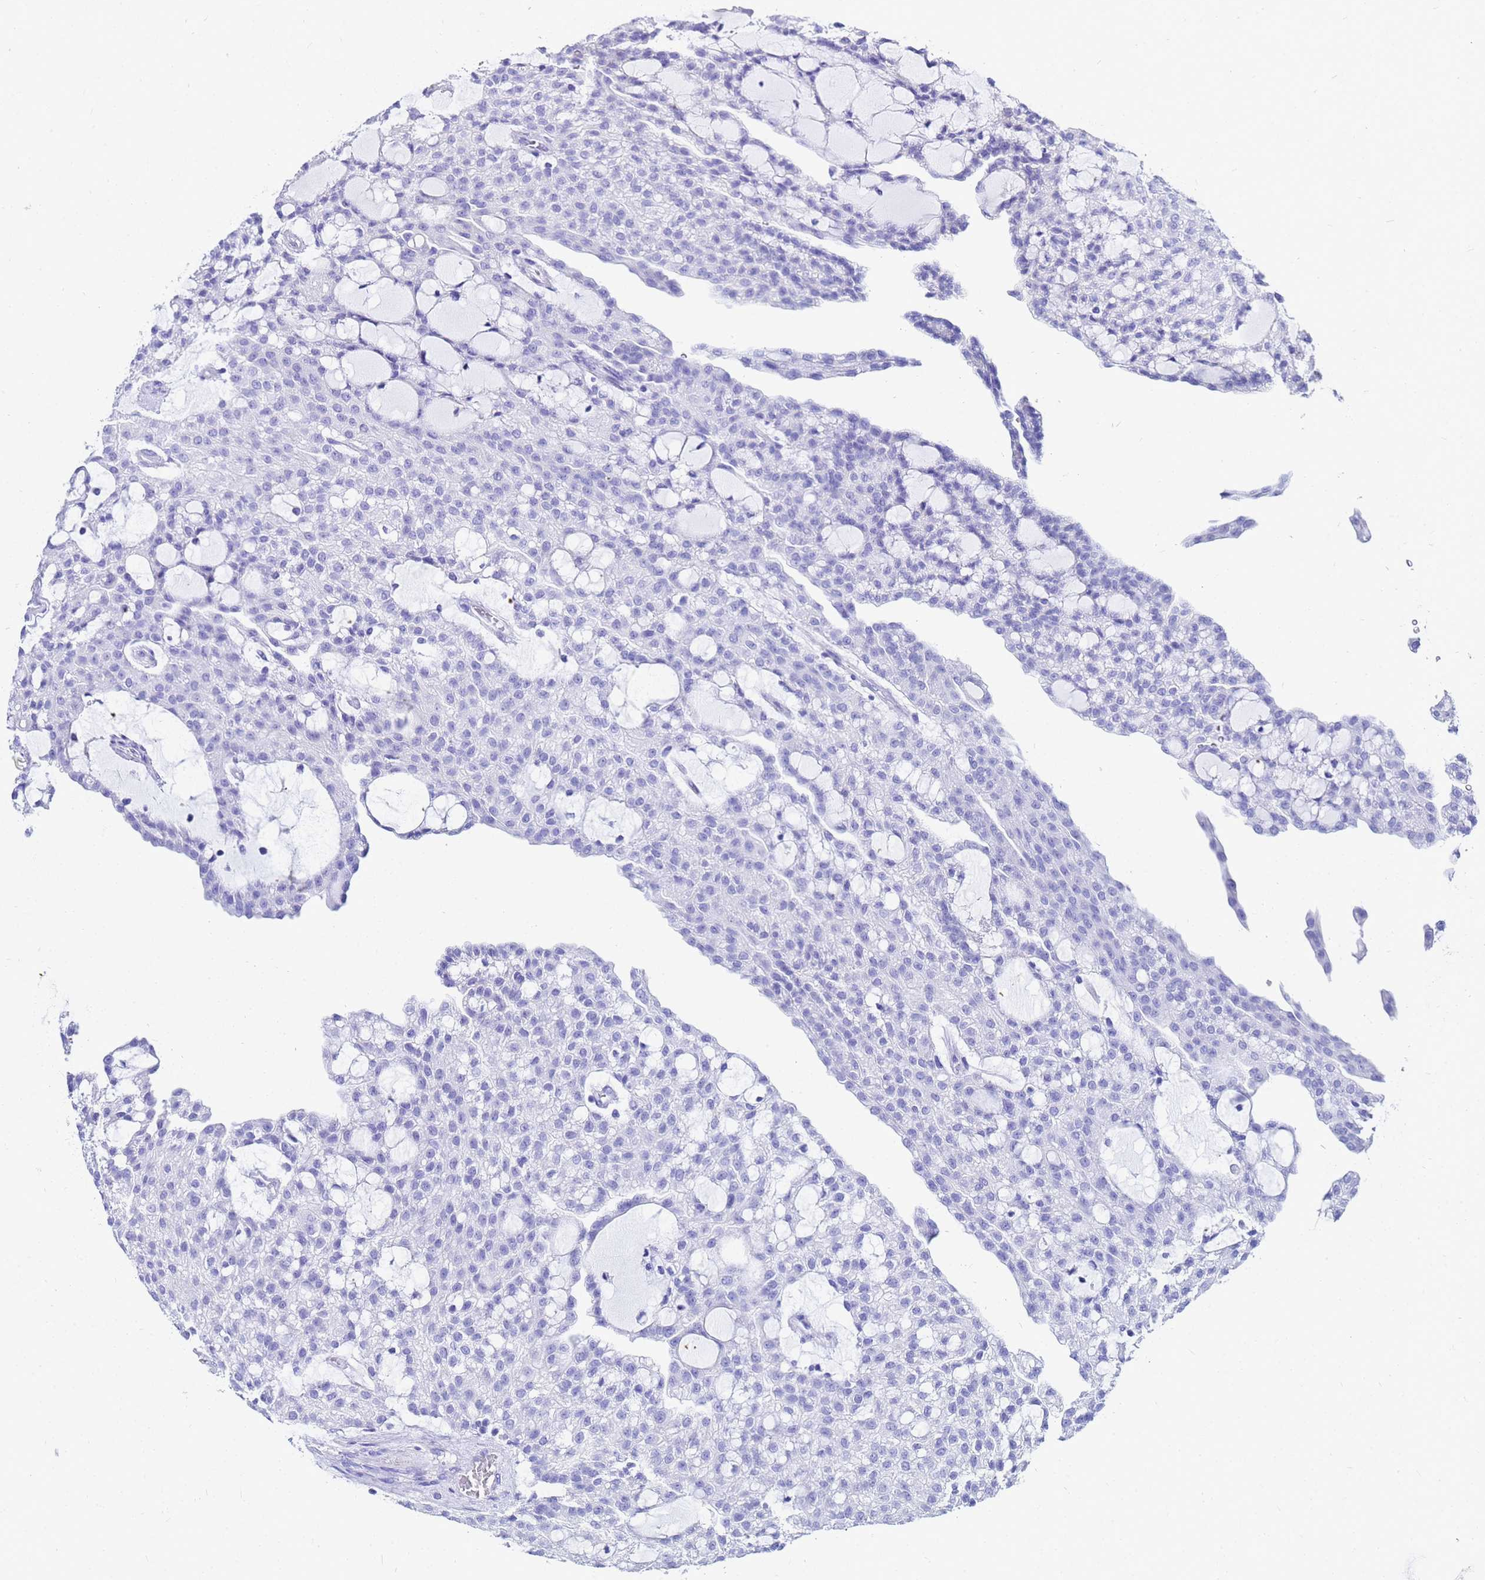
{"staining": {"intensity": "negative", "quantity": "none", "location": "none"}, "tissue": "renal cancer", "cell_type": "Tumor cells", "image_type": "cancer", "snomed": [{"axis": "morphology", "description": "Adenocarcinoma, NOS"}, {"axis": "topography", "description": "Kidney"}], "caption": "A high-resolution micrograph shows immunohistochemistry staining of renal adenocarcinoma, which exhibits no significant positivity in tumor cells. (Immunohistochemistry (ihc), brightfield microscopy, high magnification).", "gene": "CKB", "patient": {"sex": "male", "age": 63}}